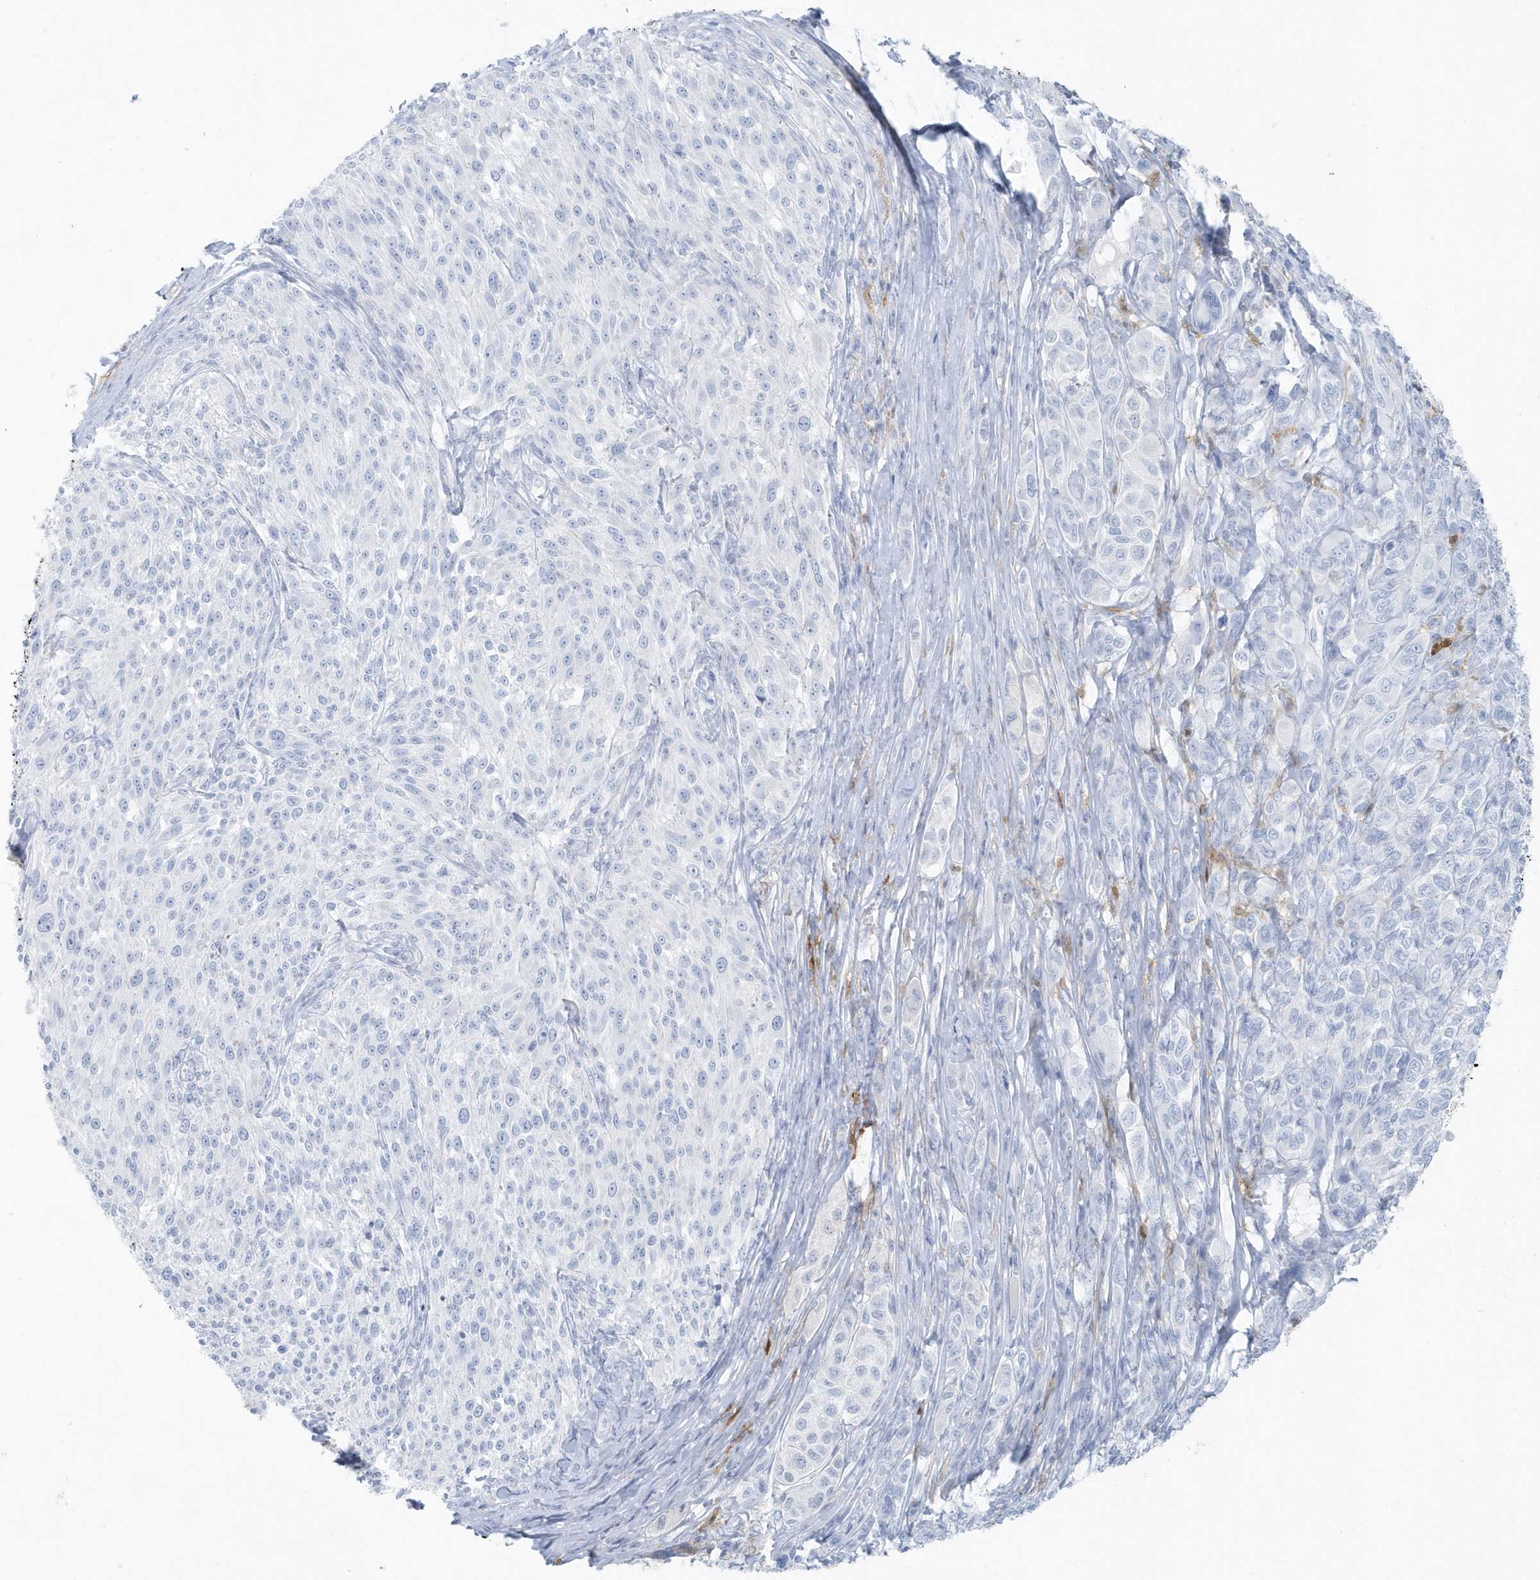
{"staining": {"intensity": "negative", "quantity": "none", "location": "none"}, "tissue": "melanoma", "cell_type": "Tumor cells", "image_type": "cancer", "snomed": [{"axis": "morphology", "description": "Malignant melanoma, NOS"}, {"axis": "topography", "description": "Skin of trunk"}], "caption": "Malignant melanoma was stained to show a protein in brown. There is no significant positivity in tumor cells.", "gene": "FAM98A", "patient": {"sex": "male", "age": 71}}